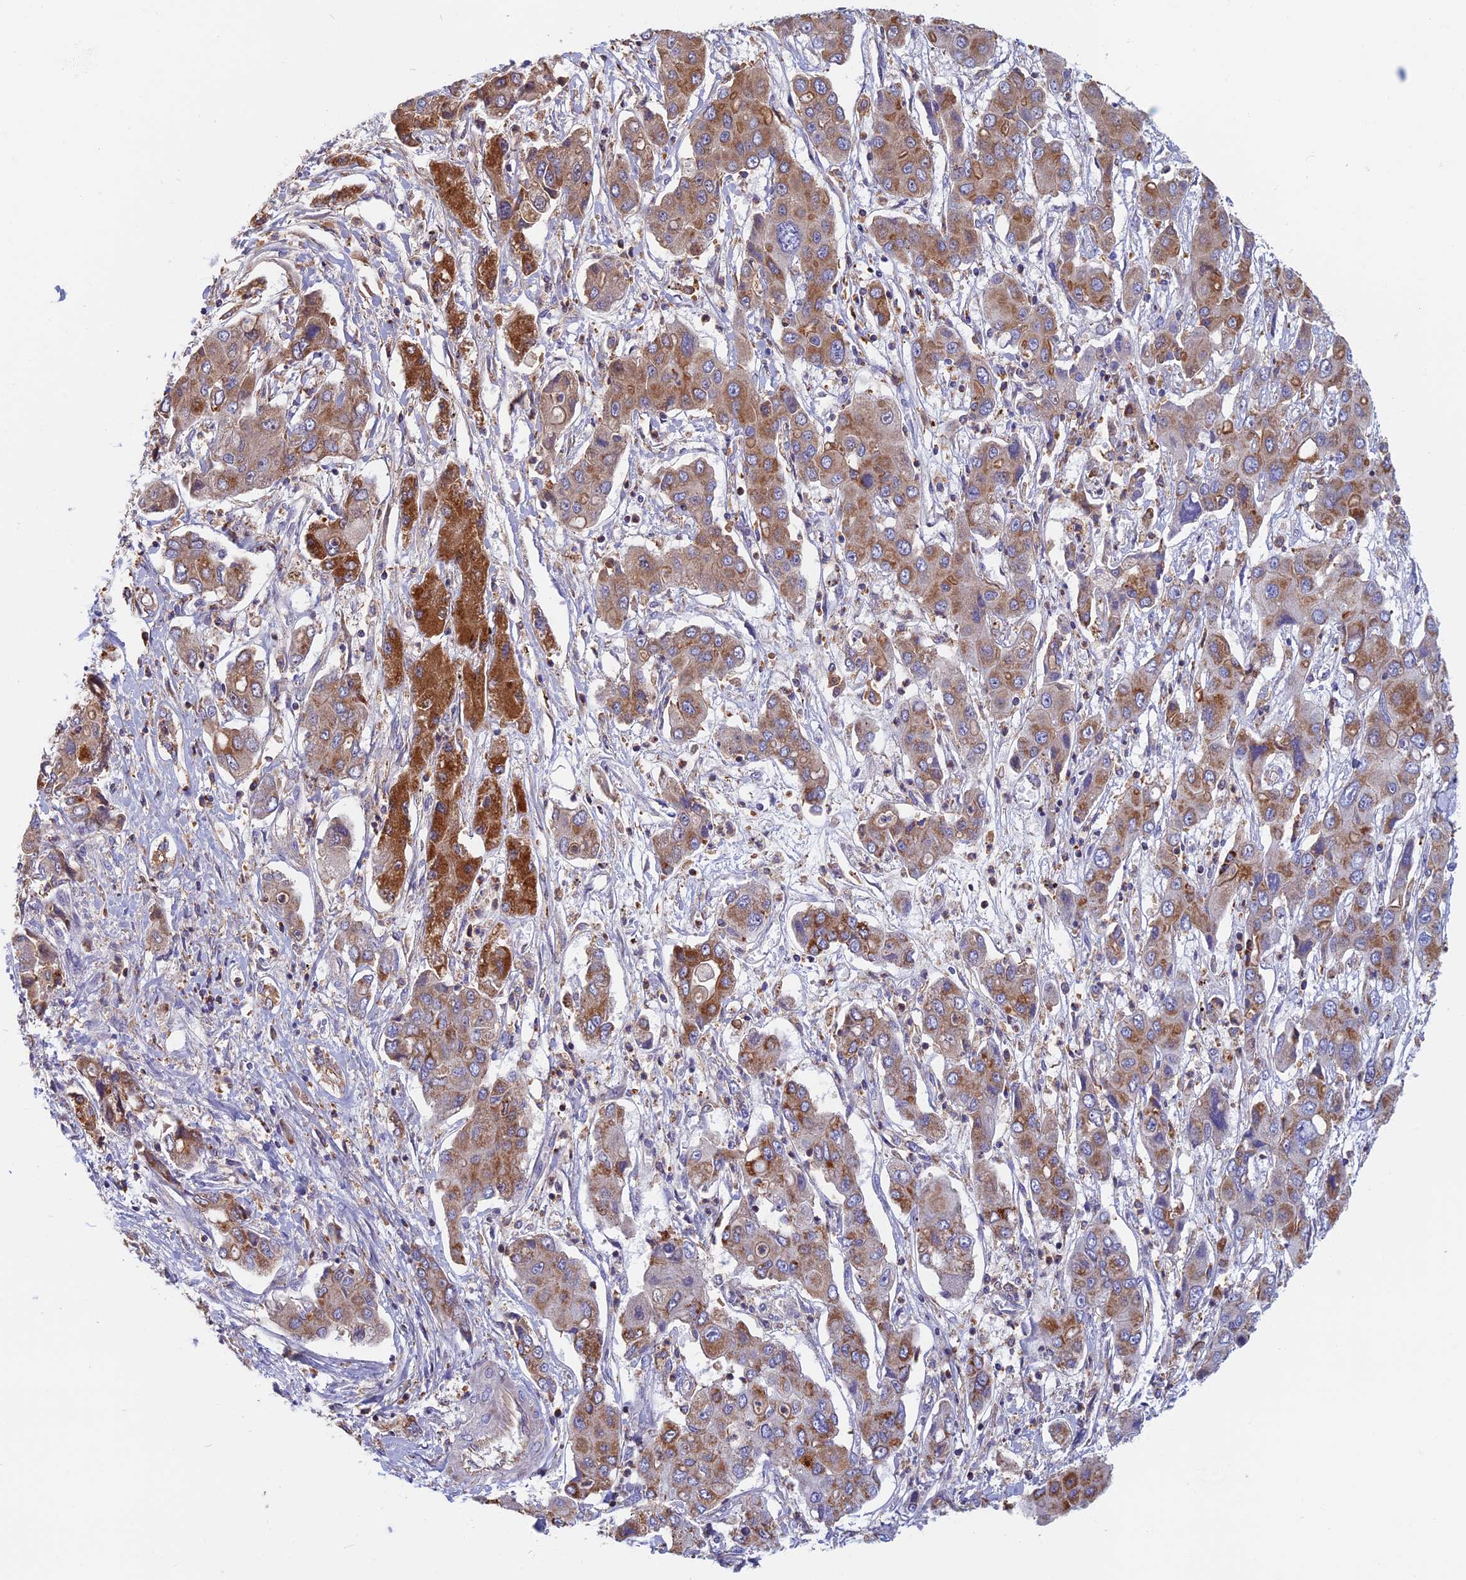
{"staining": {"intensity": "strong", "quantity": "25%-75%", "location": "cytoplasmic/membranous"}, "tissue": "liver cancer", "cell_type": "Tumor cells", "image_type": "cancer", "snomed": [{"axis": "morphology", "description": "Cholangiocarcinoma"}, {"axis": "topography", "description": "Liver"}], "caption": "About 25%-75% of tumor cells in liver cancer (cholangiocarcinoma) show strong cytoplasmic/membranous protein expression as visualized by brown immunohistochemical staining.", "gene": "HSD17B8", "patient": {"sex": "male", "age": 67}}